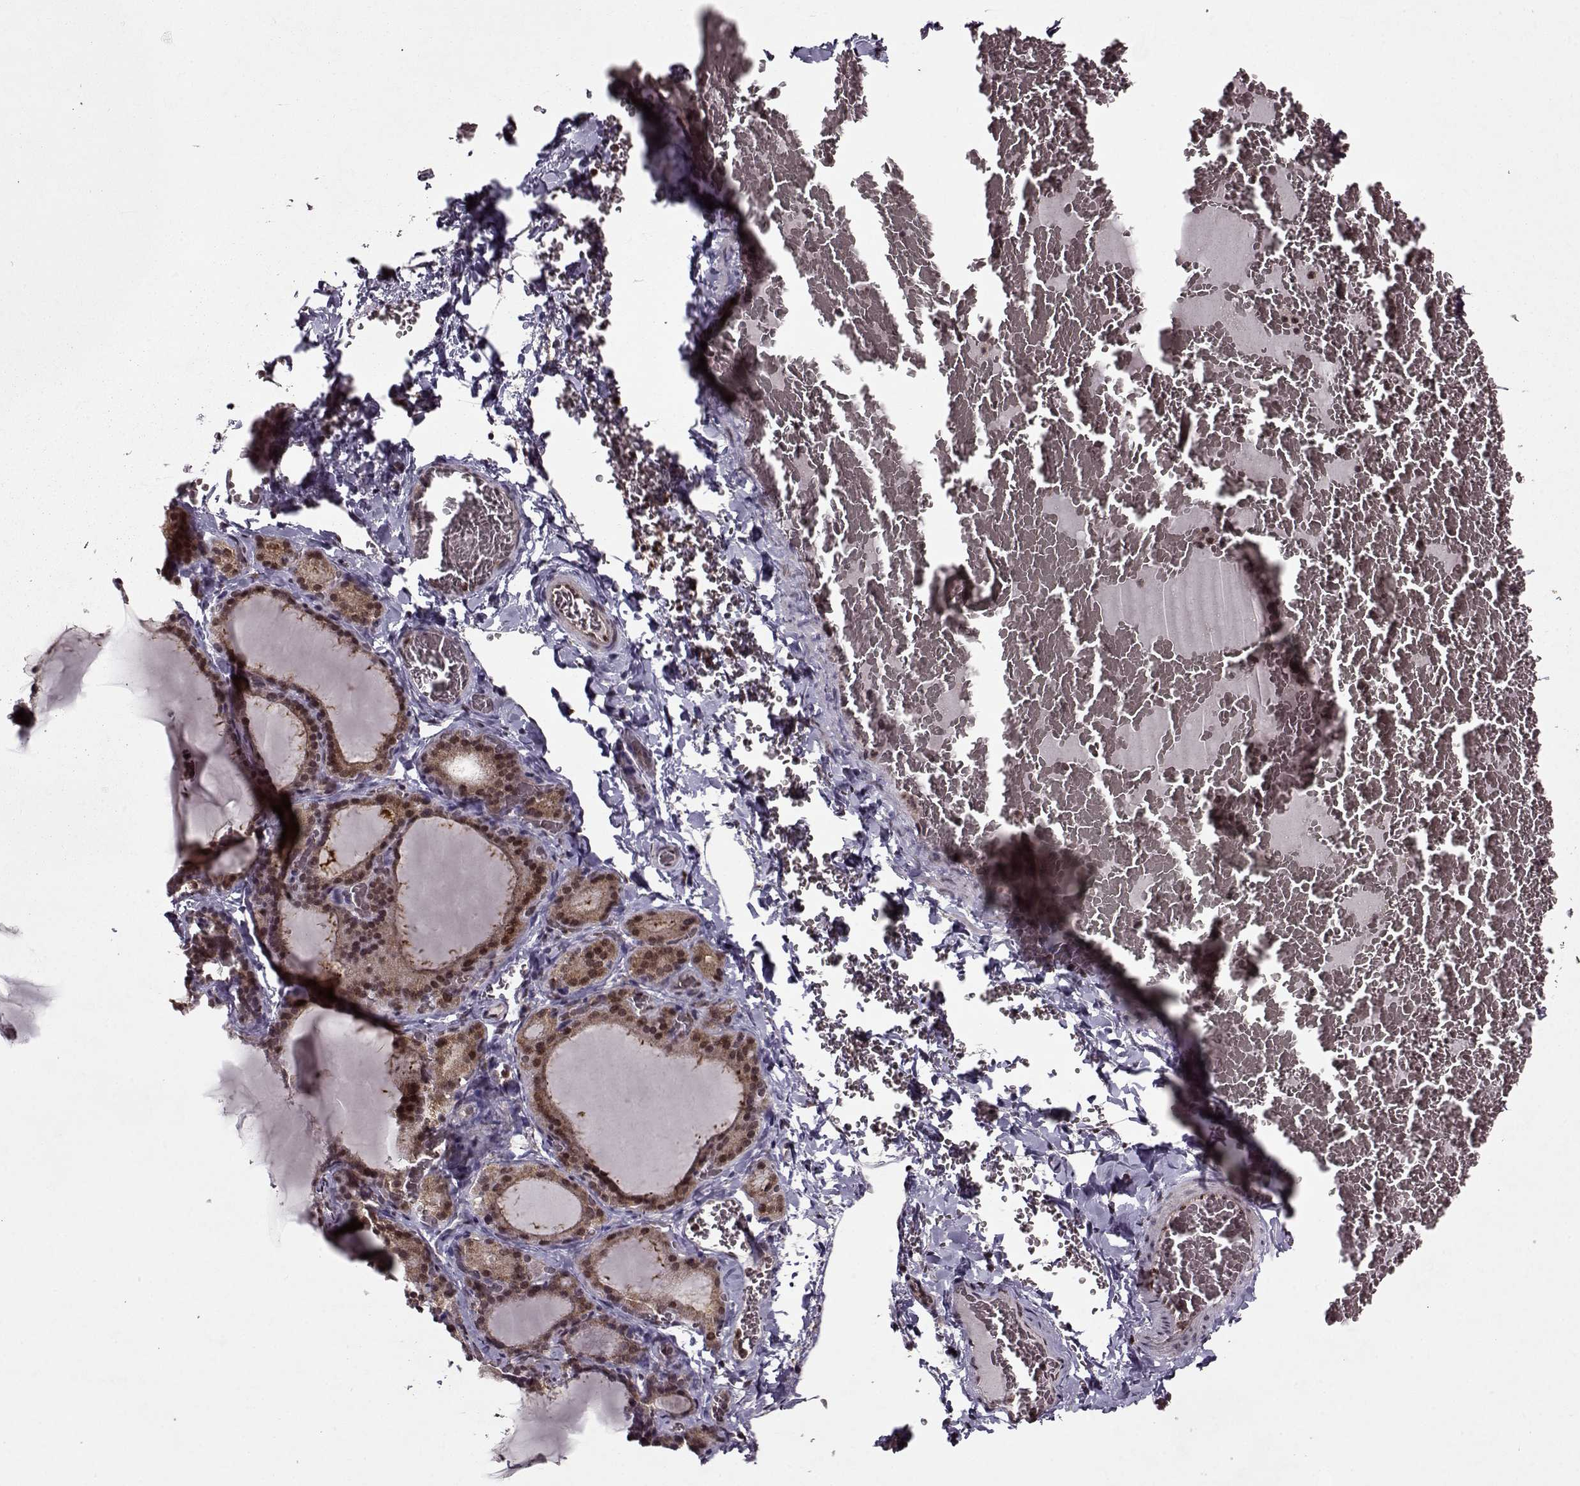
{"staining": {"intensity": "moderate", "quantity": ">75%", "location": "cytoplasmic/membranous,nuclear"}, "tissue": "thyroid gland", "cell_type": "Glandular cells", "image_type": "normal", "snomed": [{"axis": "morphology", "description": "Normal tissue, NOS"}, {"axis": "morphology", "description": "Hyperplasia, NOS"}, {"axis": "topography", "description": "Thyroid gland"}], "caption": "A photomicrograph of human thyroid gland stained for a protein exhibits moderate cytoplasmic/membranous,nuclear brown staining in glandular cells. (DAB IHC with brightfield microscopy, high magnification).", "gene": "PSMA7", "patient": {"sex": "female", "age": 27}}